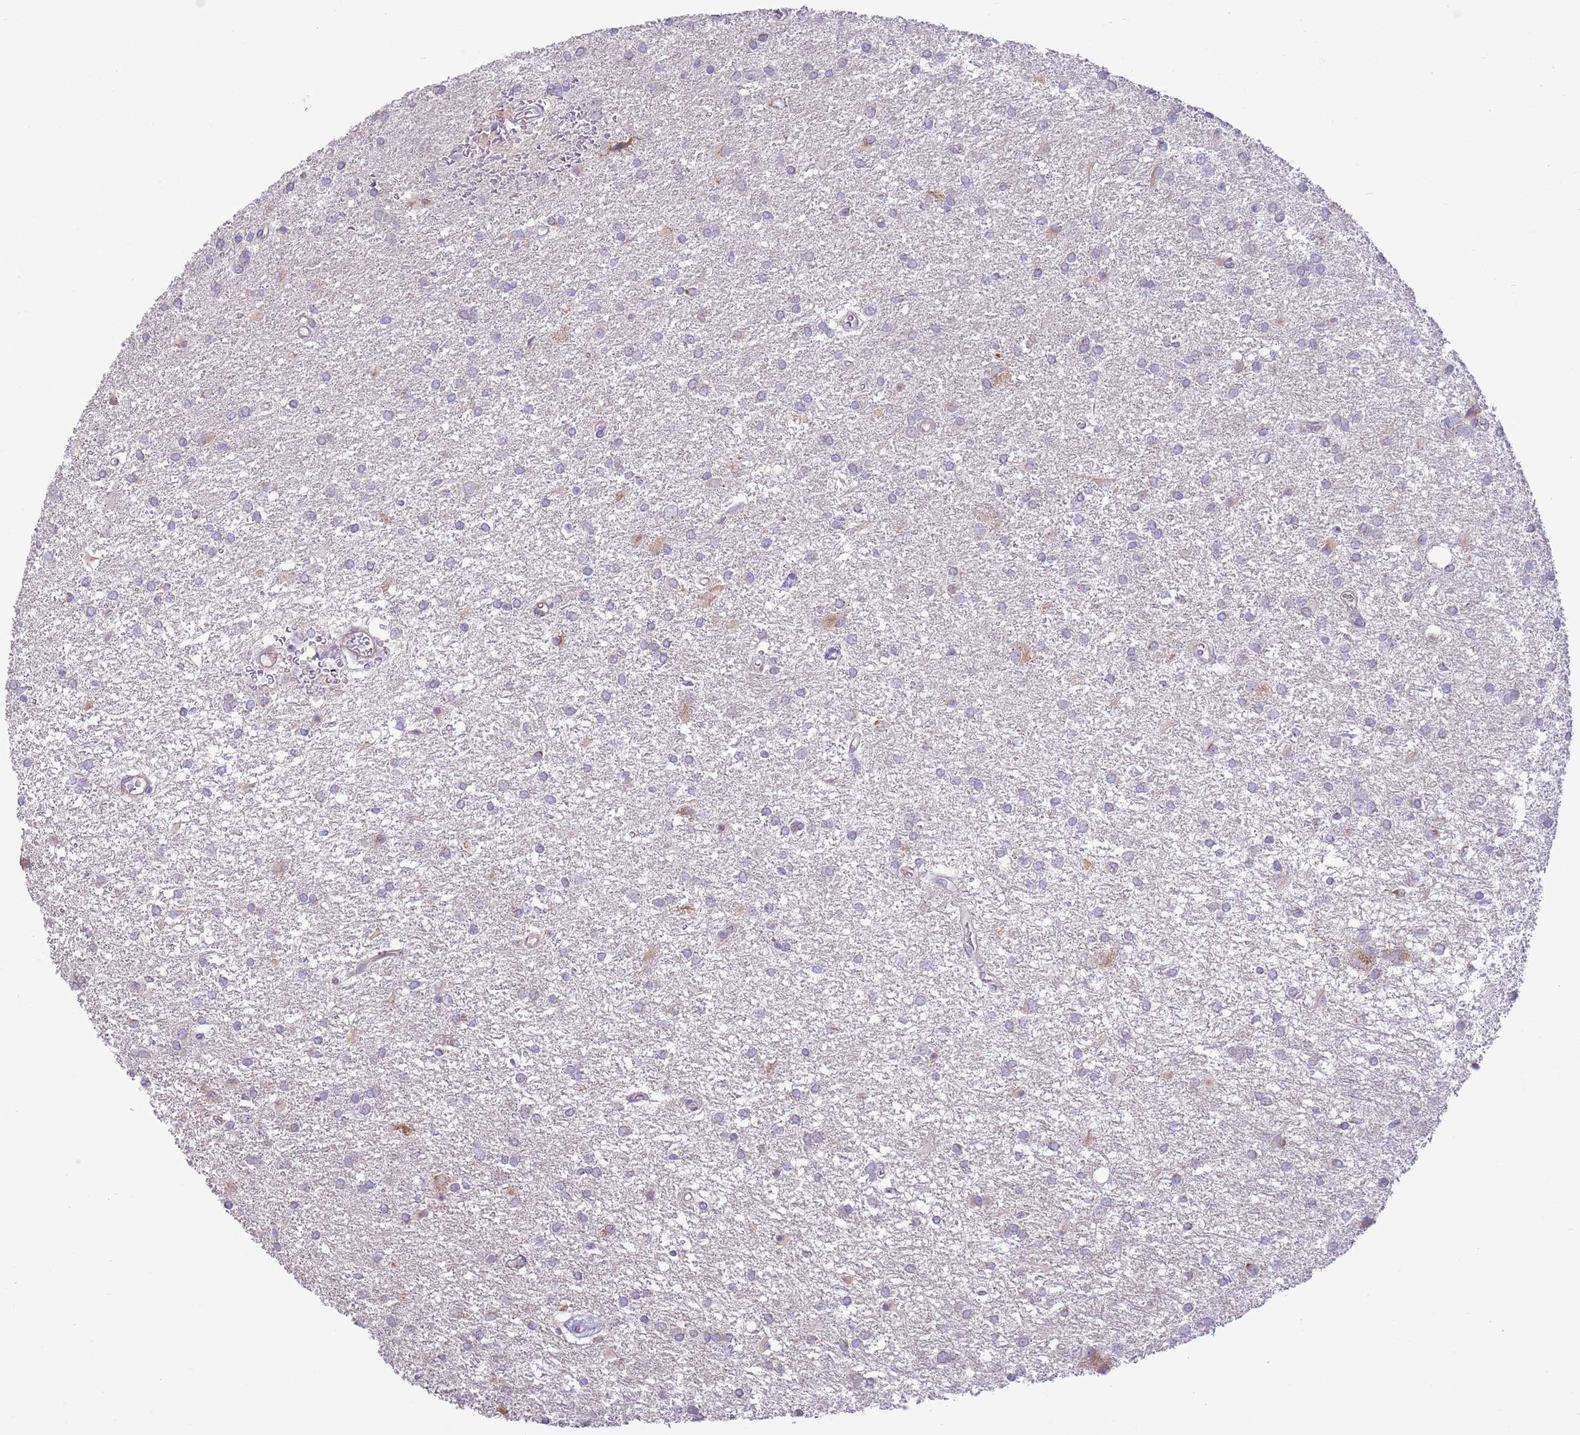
{"staining": {"intensity": "negative", "quantity": "none", "location": "none"}, "tissue": "glioma", "cell_type": "Tumor cells", "image_type": "cancer", "snomed": [{"axis": "morphology", "description": "Glioma, malignant, High grade"}, {"axis": "topography", "description": "Brain"}], "caption": "Tumor cells show no significant positivity in glioma.", "gene": "TOMM5", "patient": {"sex": "female", "age": 50}}